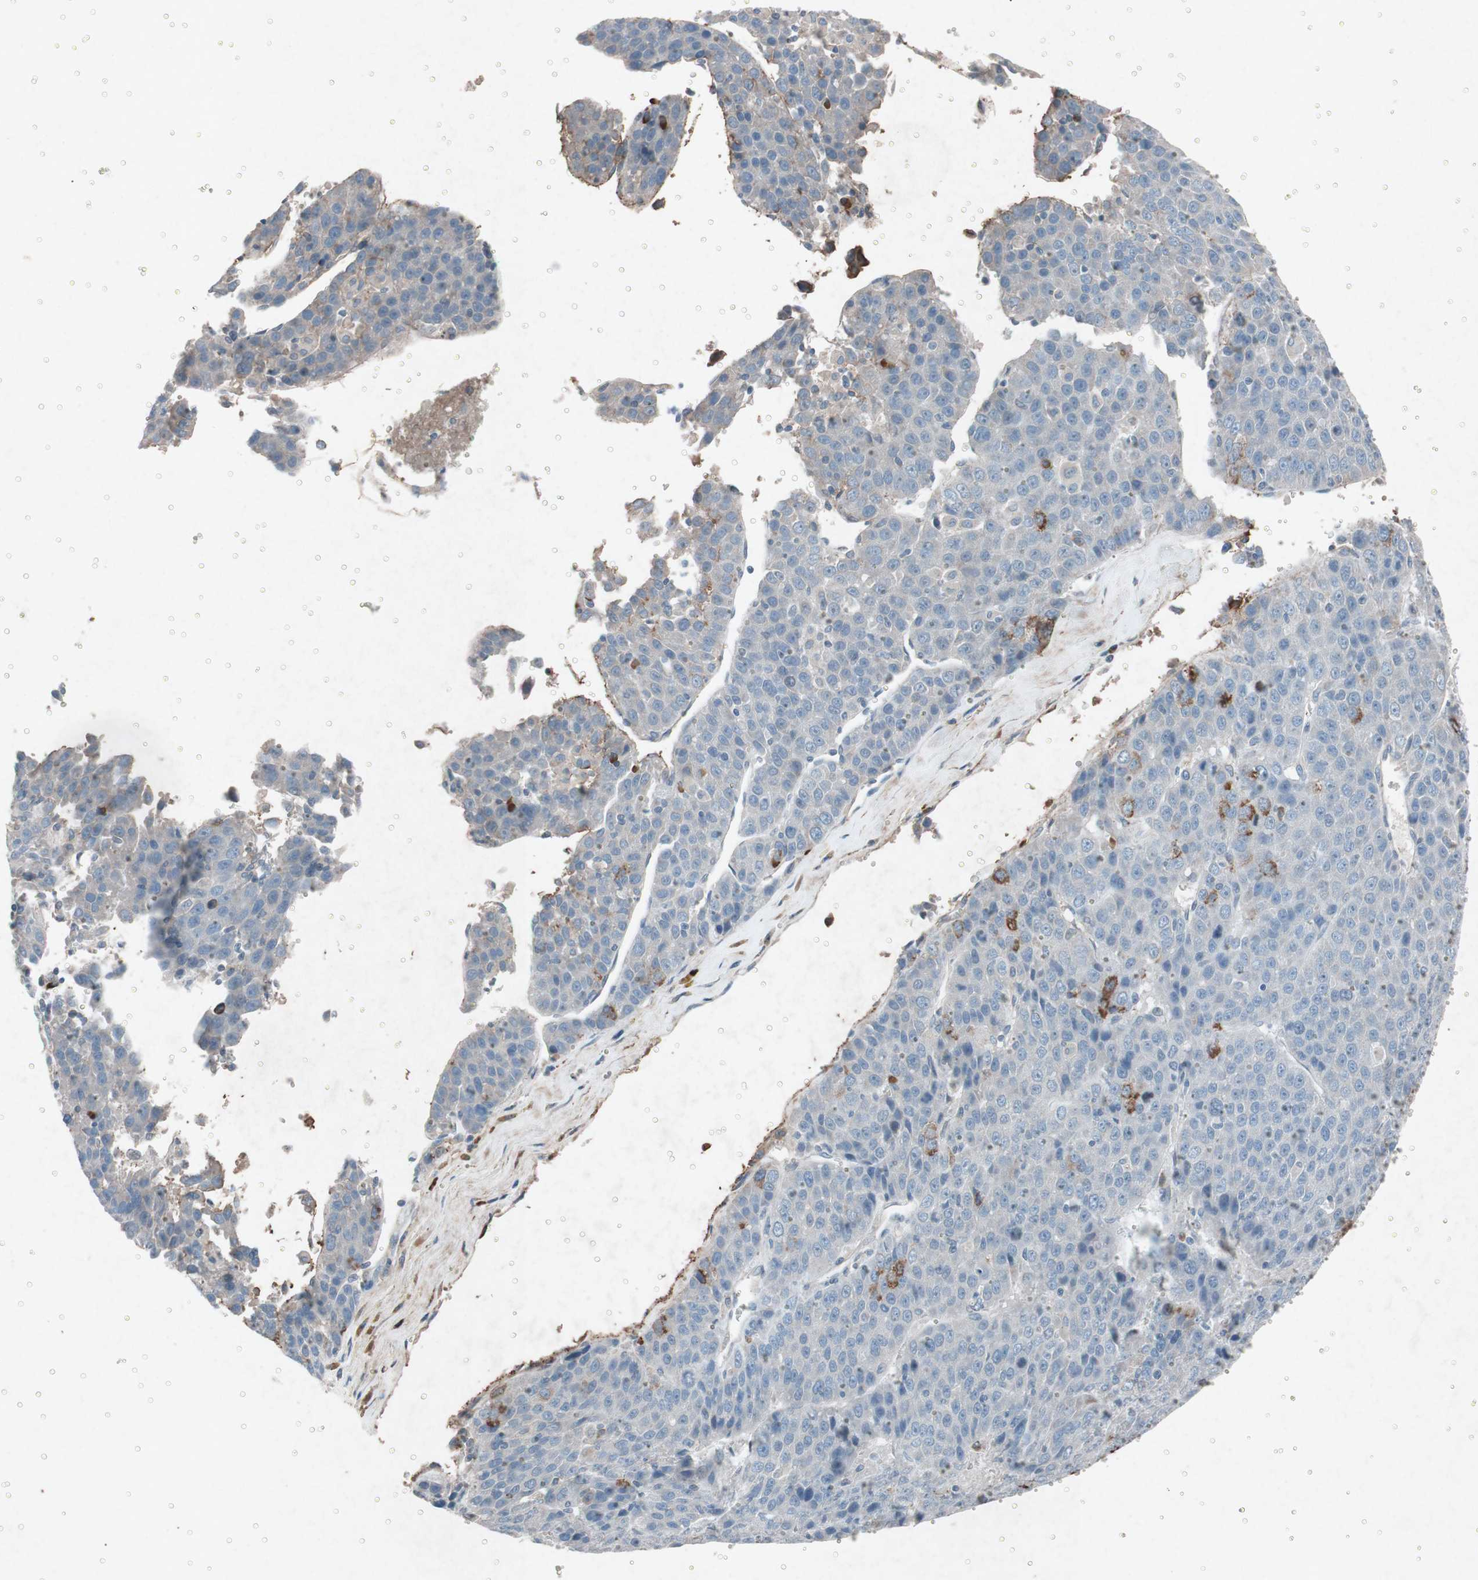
{"staining": {"intensity": "moderate", "quantity": "<25%", "location": "cytoplasmic/membranous"}, "tissue": "liver cancer", "cell_type": "Tumor cells", "image_type": "cancer", "snomed": [{"axis": "morphology", "description": "Carcinoma, Hepatocellular, NOS"}, {"axis": "topography", "description": "Liver"}], "caption": "IHC (DAB (3,3'-diaminobenzidine)) staining of human liver hepatocellular carcinoma demonstrates moderate cytoplasmic/membranous protein positivity in about <25% of tumor cells.", "gene": "GRB7", "patient": {"sex": "female", "age": 53}}